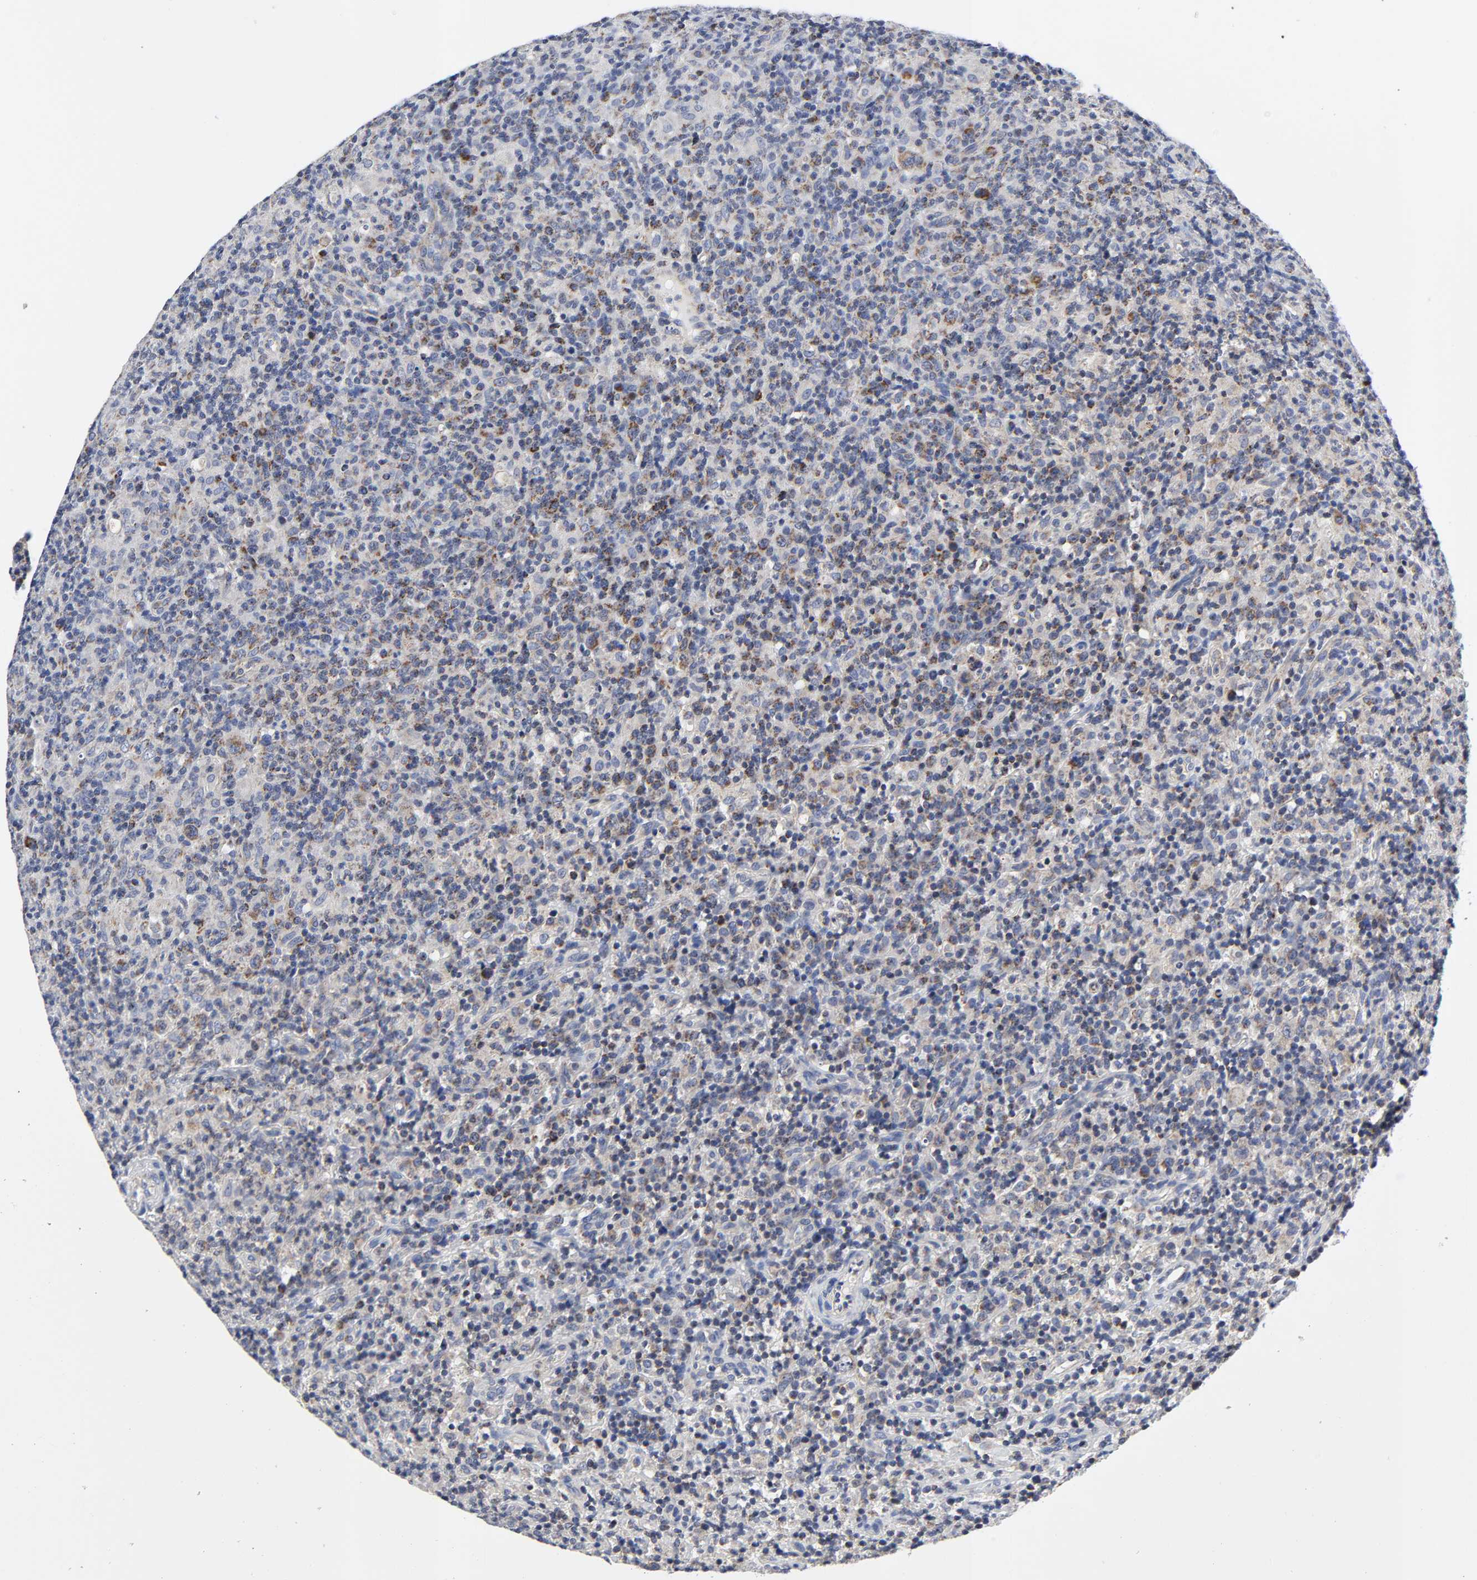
{"staining": {"intensity": "moderate", "quantity": "25%-75%", "location": "cytoplasmic/membranous"}, "tissue": "lymphoma", "cell_type": "Tumor cells", "image_type": "cancer", "snomed": [{"axis": "morphology", "description": "Hodgkin's disease, NOS"}, {"axis": "topography", "description": "Lymph node"}], "caption": "DAB immunohistochemical staining of human lymphoma displays moderate cytoplasmic/membranous protein staining in about 25%-75% of tumor cells.", "gene": "AOPEP", "patient": {"sex": "male", "age": 65}}